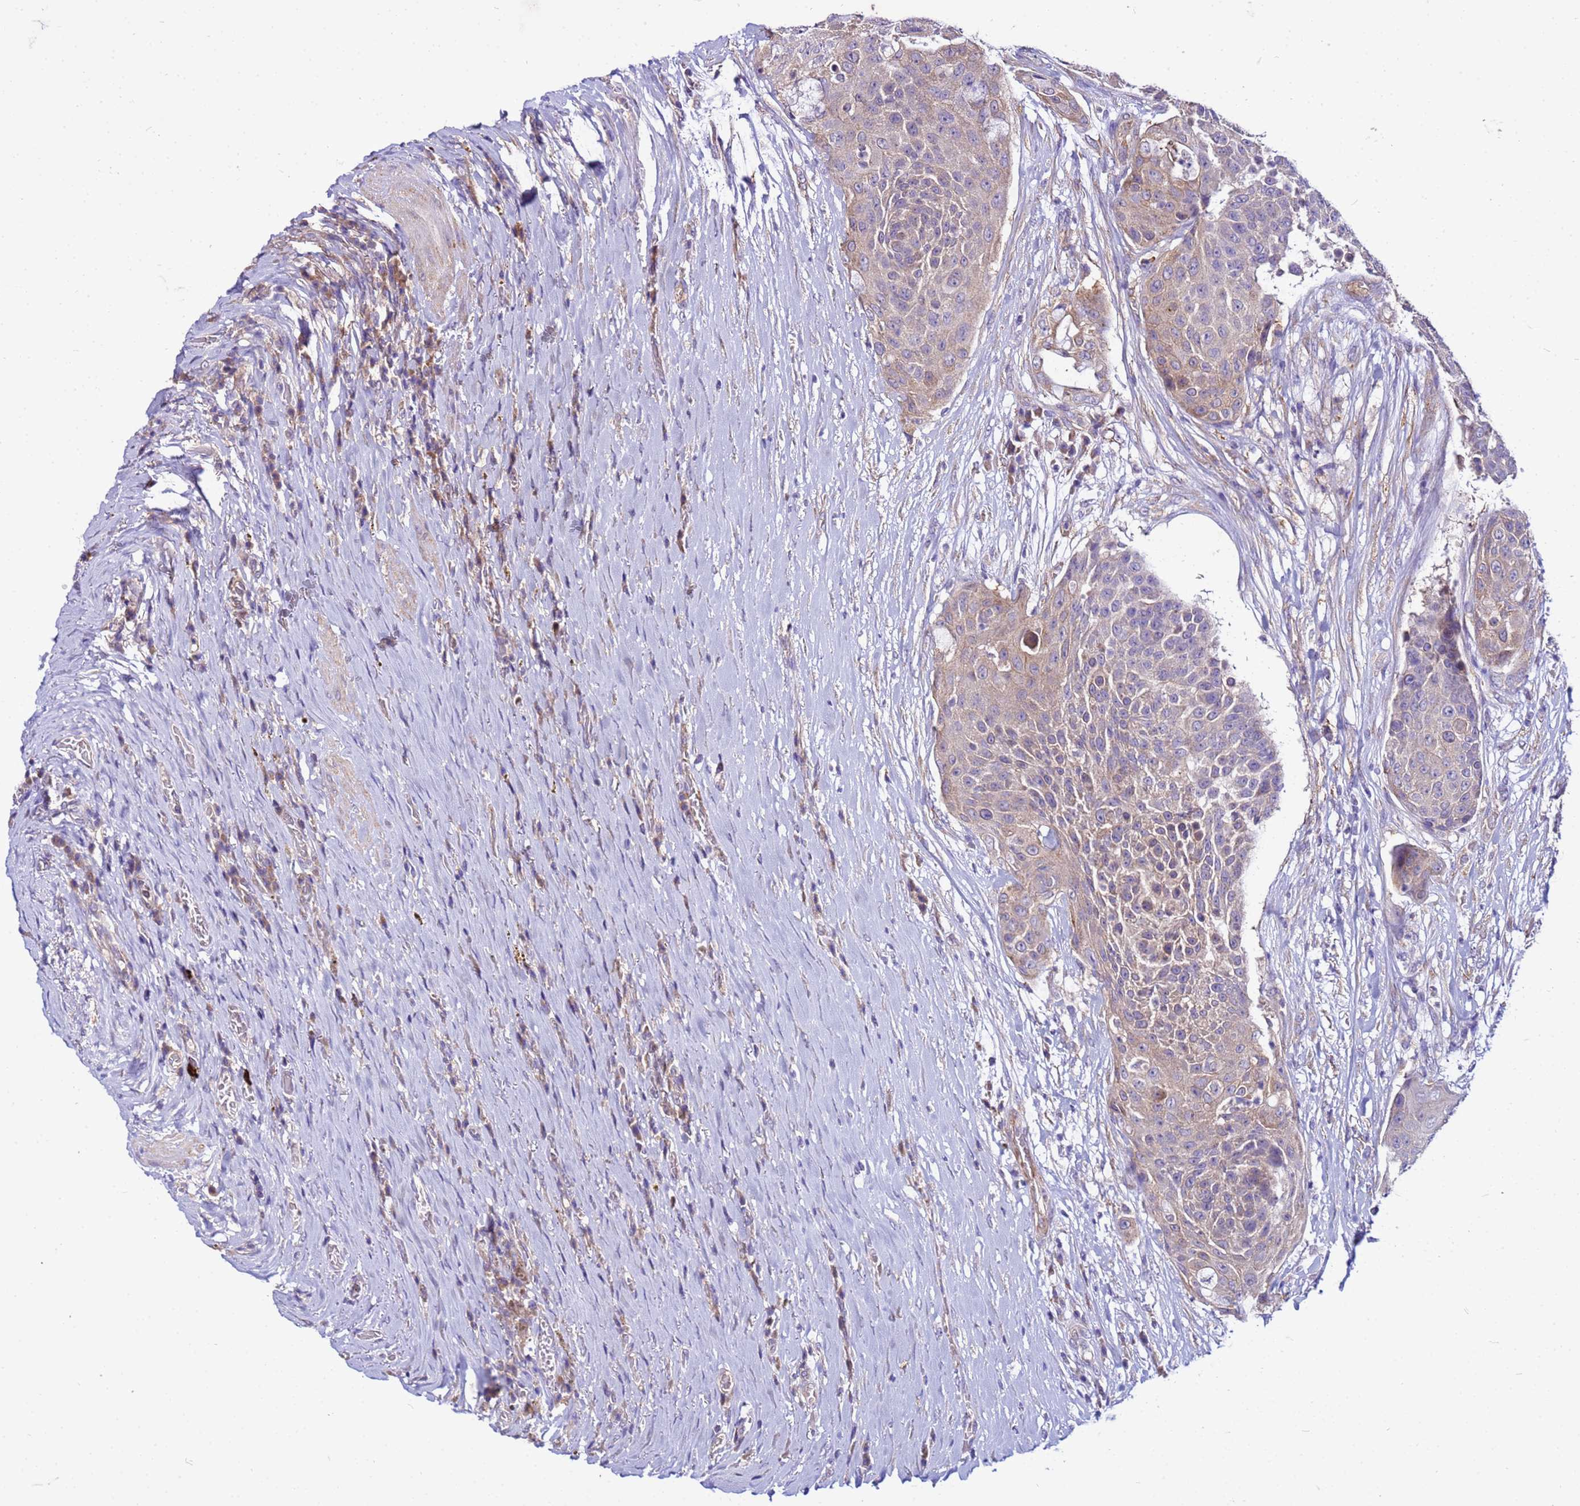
{"staining": {"intensity": "weak", "quantity": "25%-75%", "location": "cytoplasmic/membranous"}, "tissue": "urothelial cancer", "cell_type": "Tumor cells", "image_type": "cancer", "snomed": [{"axis": "morphology", "description": "Urothelial carcinoma, High grade"}, {"axis": "topography", "description": "Urinary bladder"}], "caption": "High-power microscopy captured an immunohistochemistry histopathology image of high-grade urothelial carcinoma, revealing weak cytoplasmic/membranous positivity in about 25%-75% of tumor cells.", "gene": "PKD1", "patient": {"sex": "female", "age": 63}}